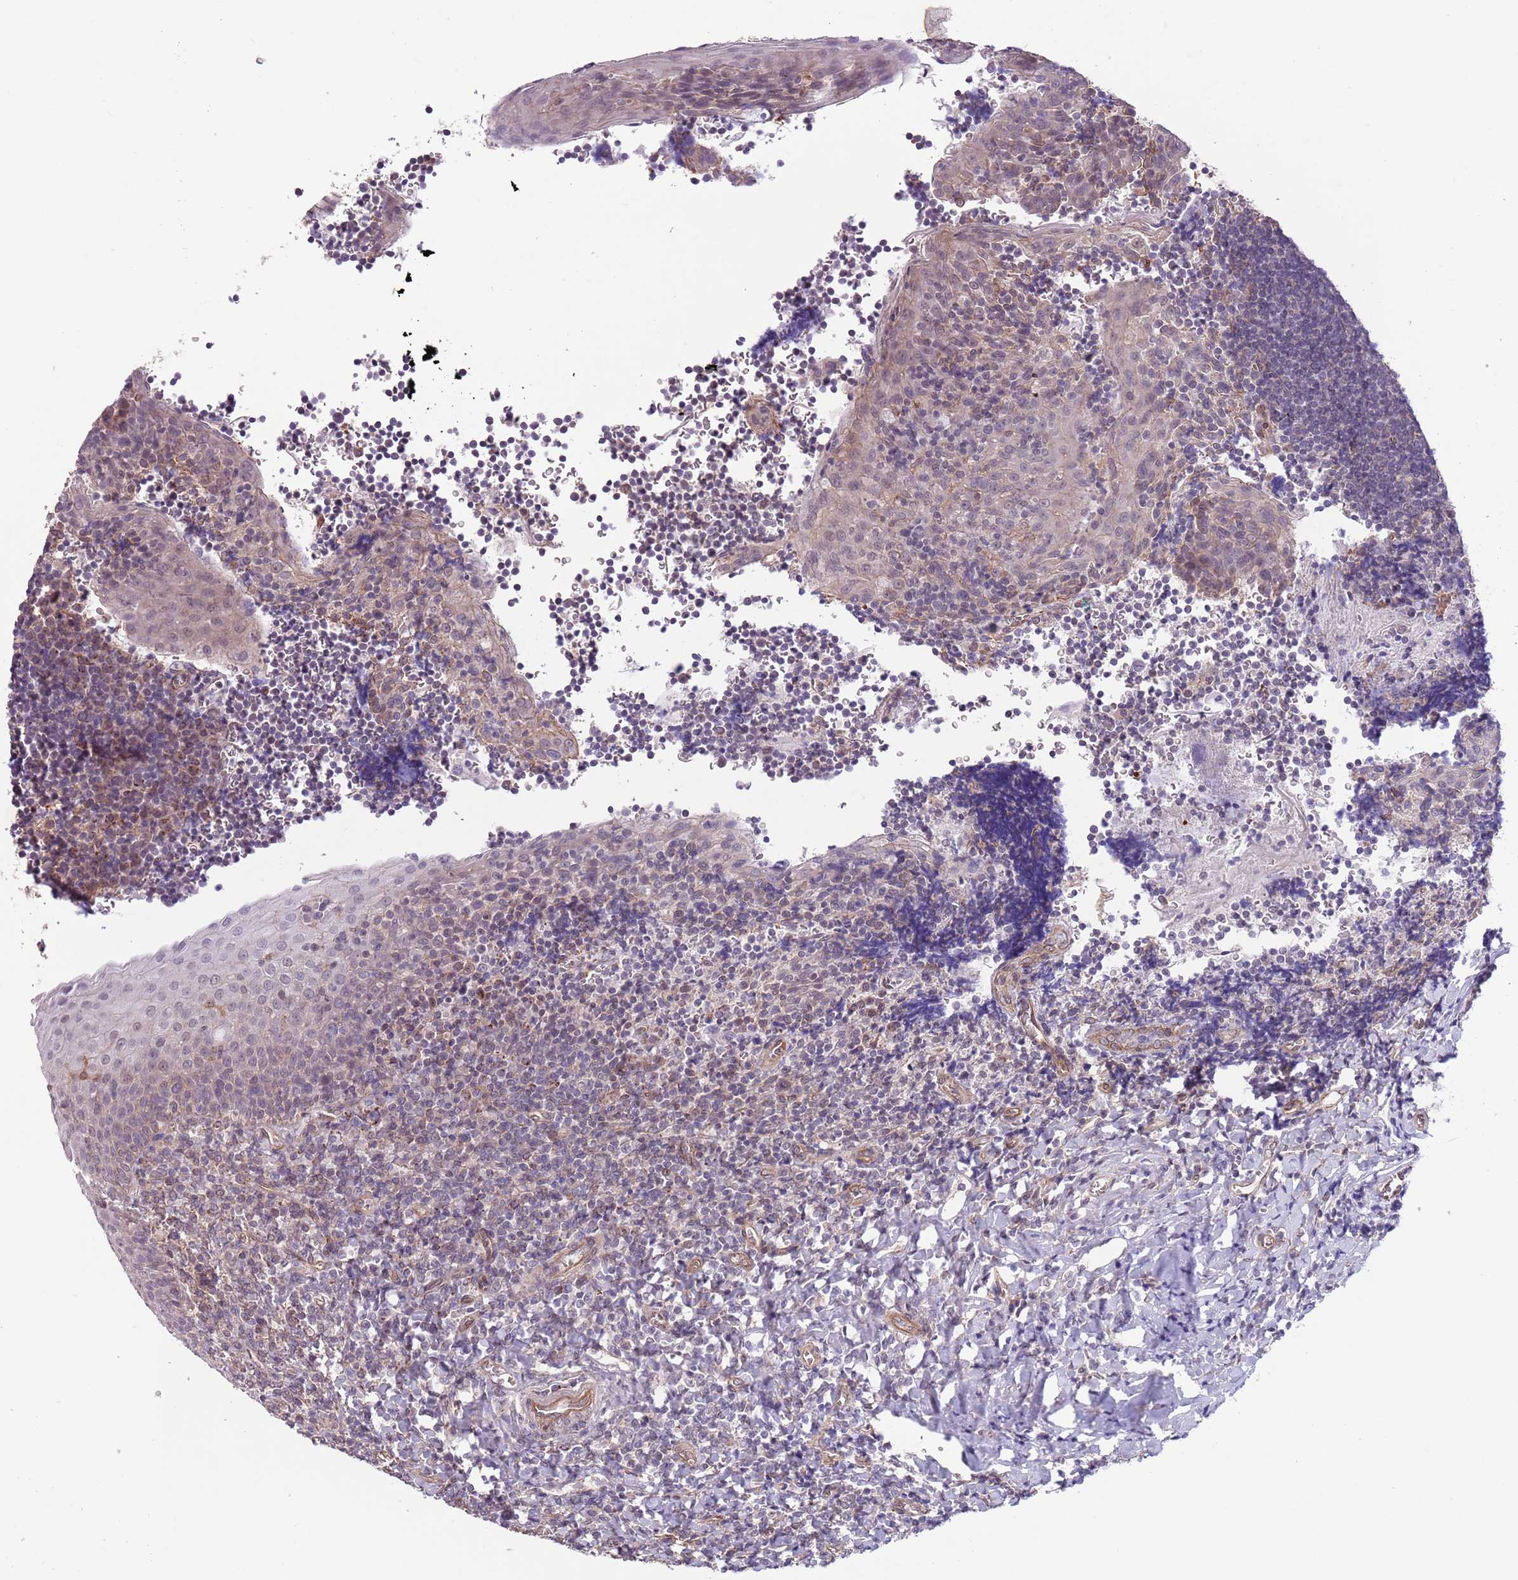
{"staining": {"intensity": "negative", "quantity": "none", "location": "none"}, "tissue": "tonsil", "cell_type": "Germinal center cells", "image_type": "normal", "snomed": [{"axis": "morphology", "description": "Normal tissue, NOS"}, {"axis": "topography", "description": "Tonsil"}], "caption": "This is a histopathology image of immunohistochemistry staining of unremarkable tonsil, which shows no expression in germinal center cells.", "gene": "CREBZF", "patient": {"sex": "male", "age": 27}}